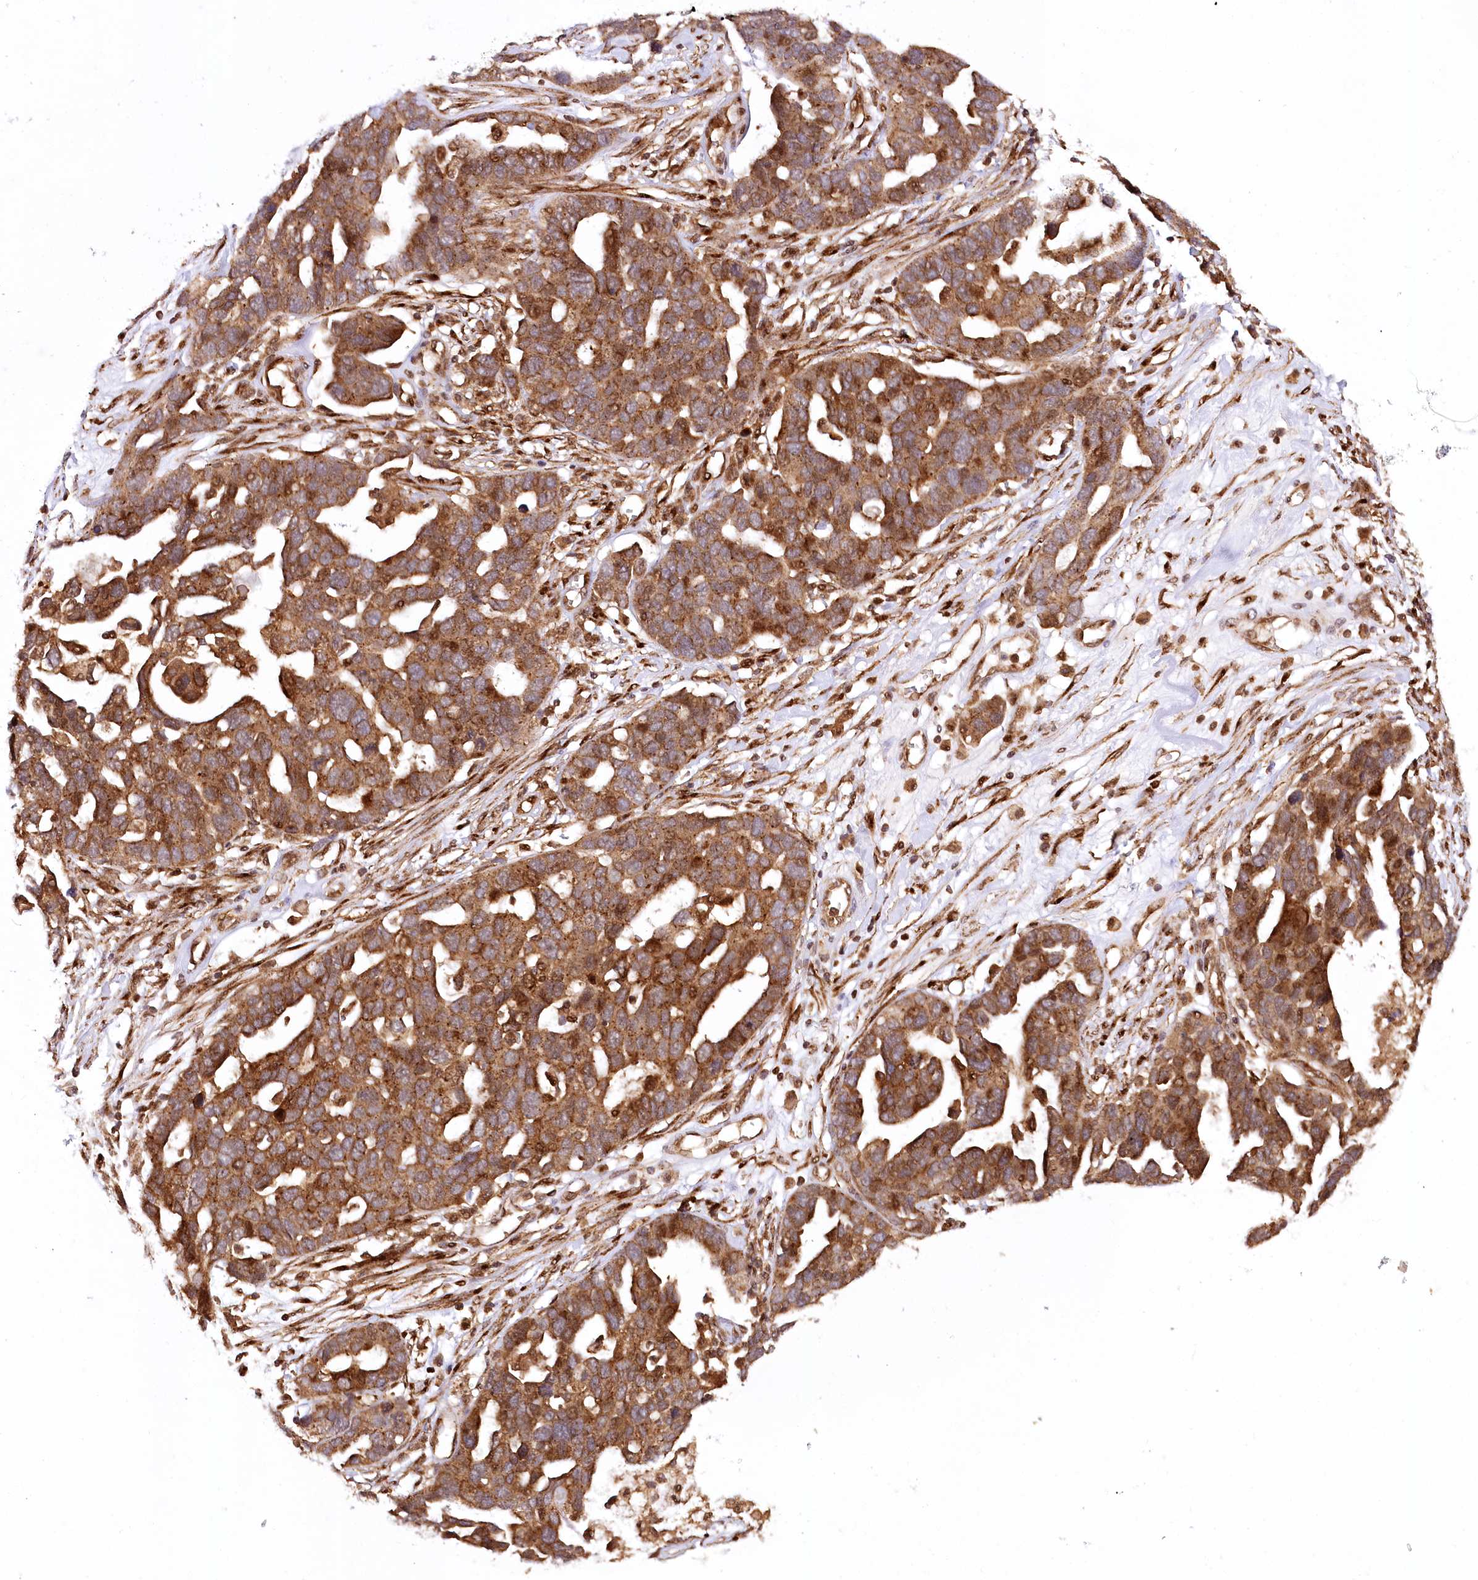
{"staining": {"intensity": "strong", "quantity": ">75%", "location": "cytoplasmic/membranous"}, "tissue": "ovarian cancer", "cell_type": "Tumor cells", "image_type": "cancer", "snomed": [{"axis": "morphology", "description": "Cystadenocarcinoma, serous, NOS"}, {"axis": "topography", "description": "Ovary"}], "caption": "DAB (3,3'-diaminobenzidine) immunohistochemical staining of ovarian serous cystadenocarcinoma exhibits strong cytoplasmic/membranous protein expression in approximately >75% of tumor cells.", "gene": "COPG1", "patient": {"sex": "female", "age": 54}}